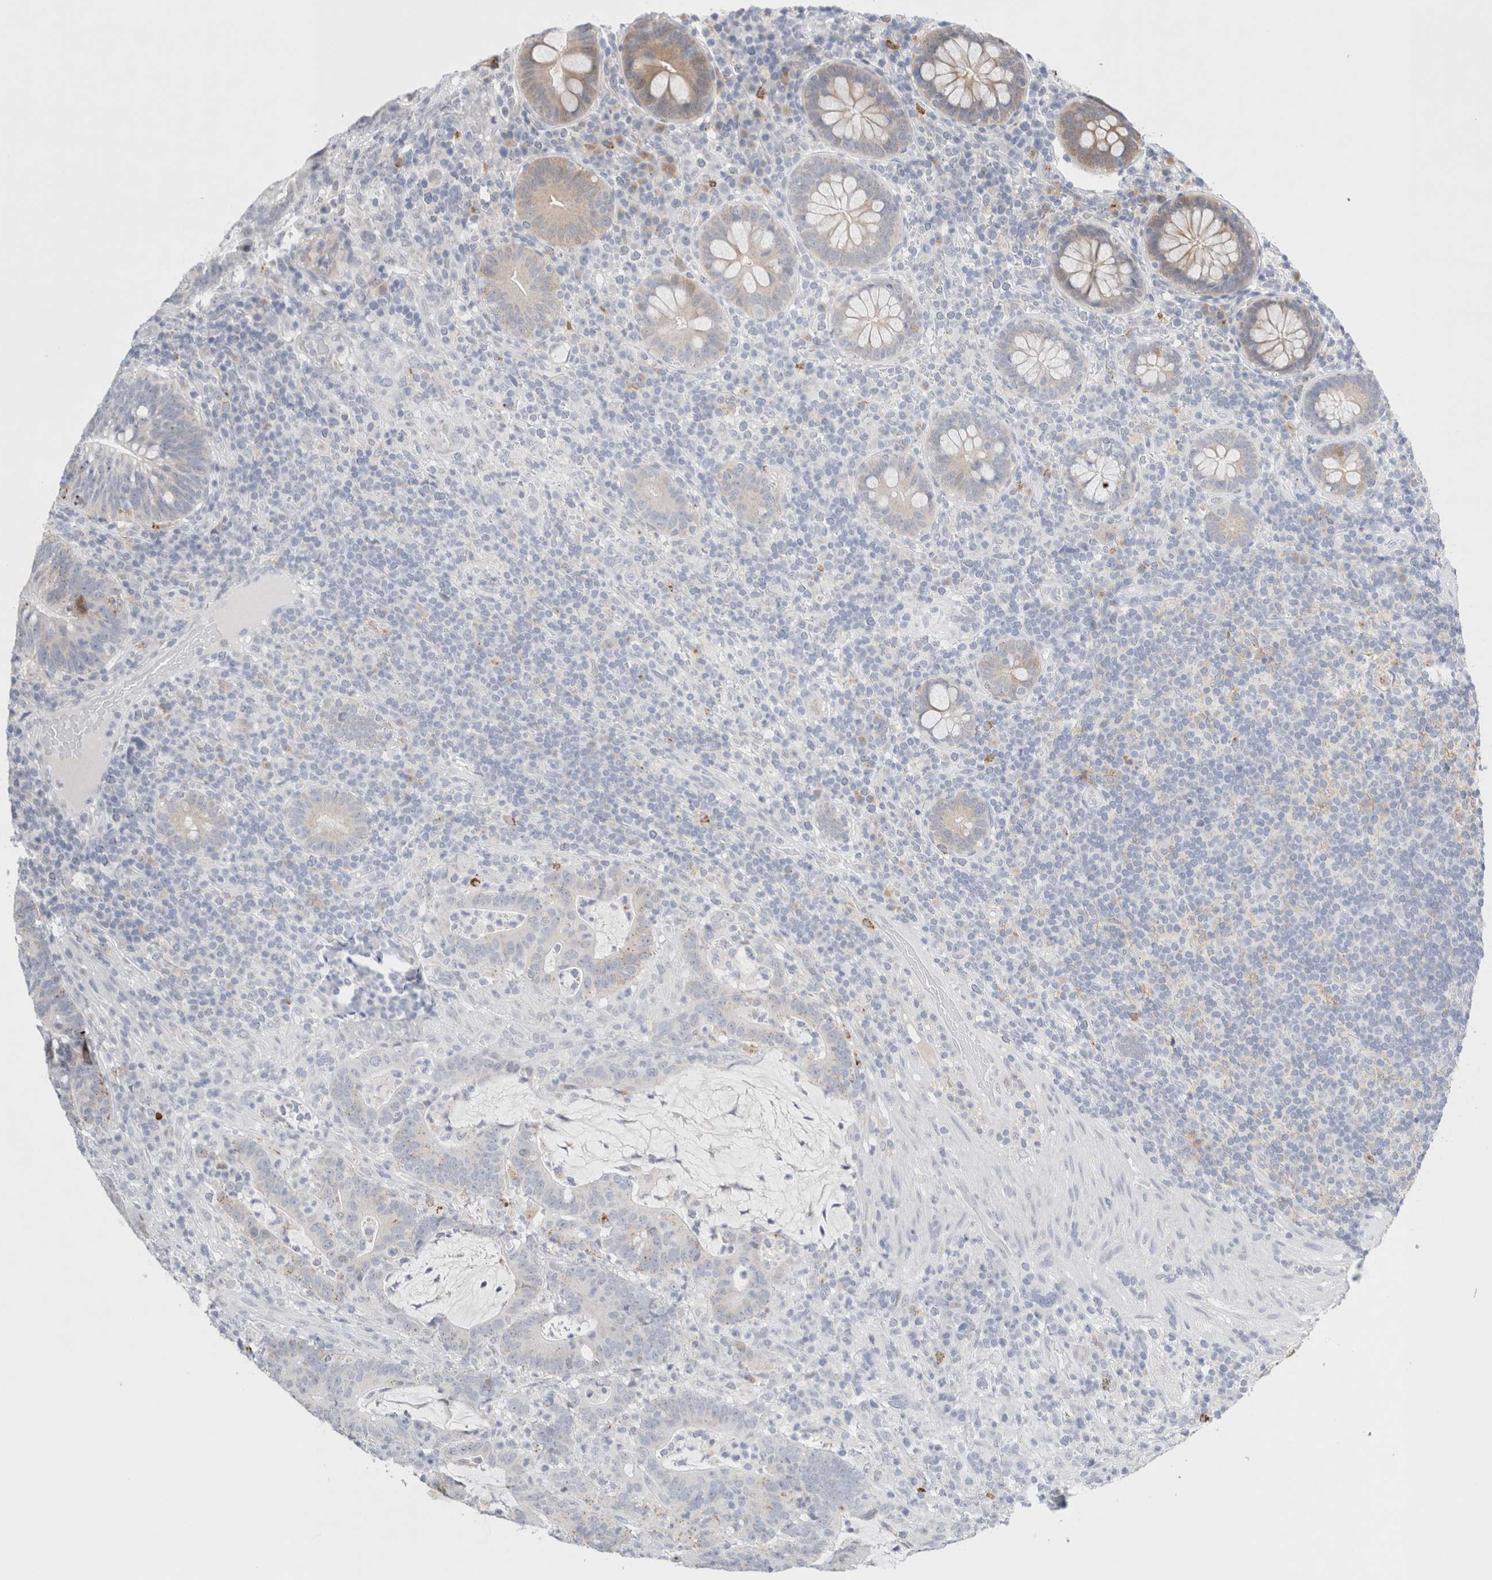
{"staining": {"intensity": "negative", "quantity": "none", "location": "none"}, "tissue": "colorectal cancer", "cell_type": "Tumor cells", "image_type": "cancer", "snomed": [{"axis": "morphology", "description": "Adenocarcinoma, NOS"}, {"axis": "topography", "description": "Colon"}], "caption": "Tumor cells are negative for protein expression in human adenocarcinoma (colorectal).", "gene": "SLC22A12", "patient": {"sex": "female", "age": 66}}